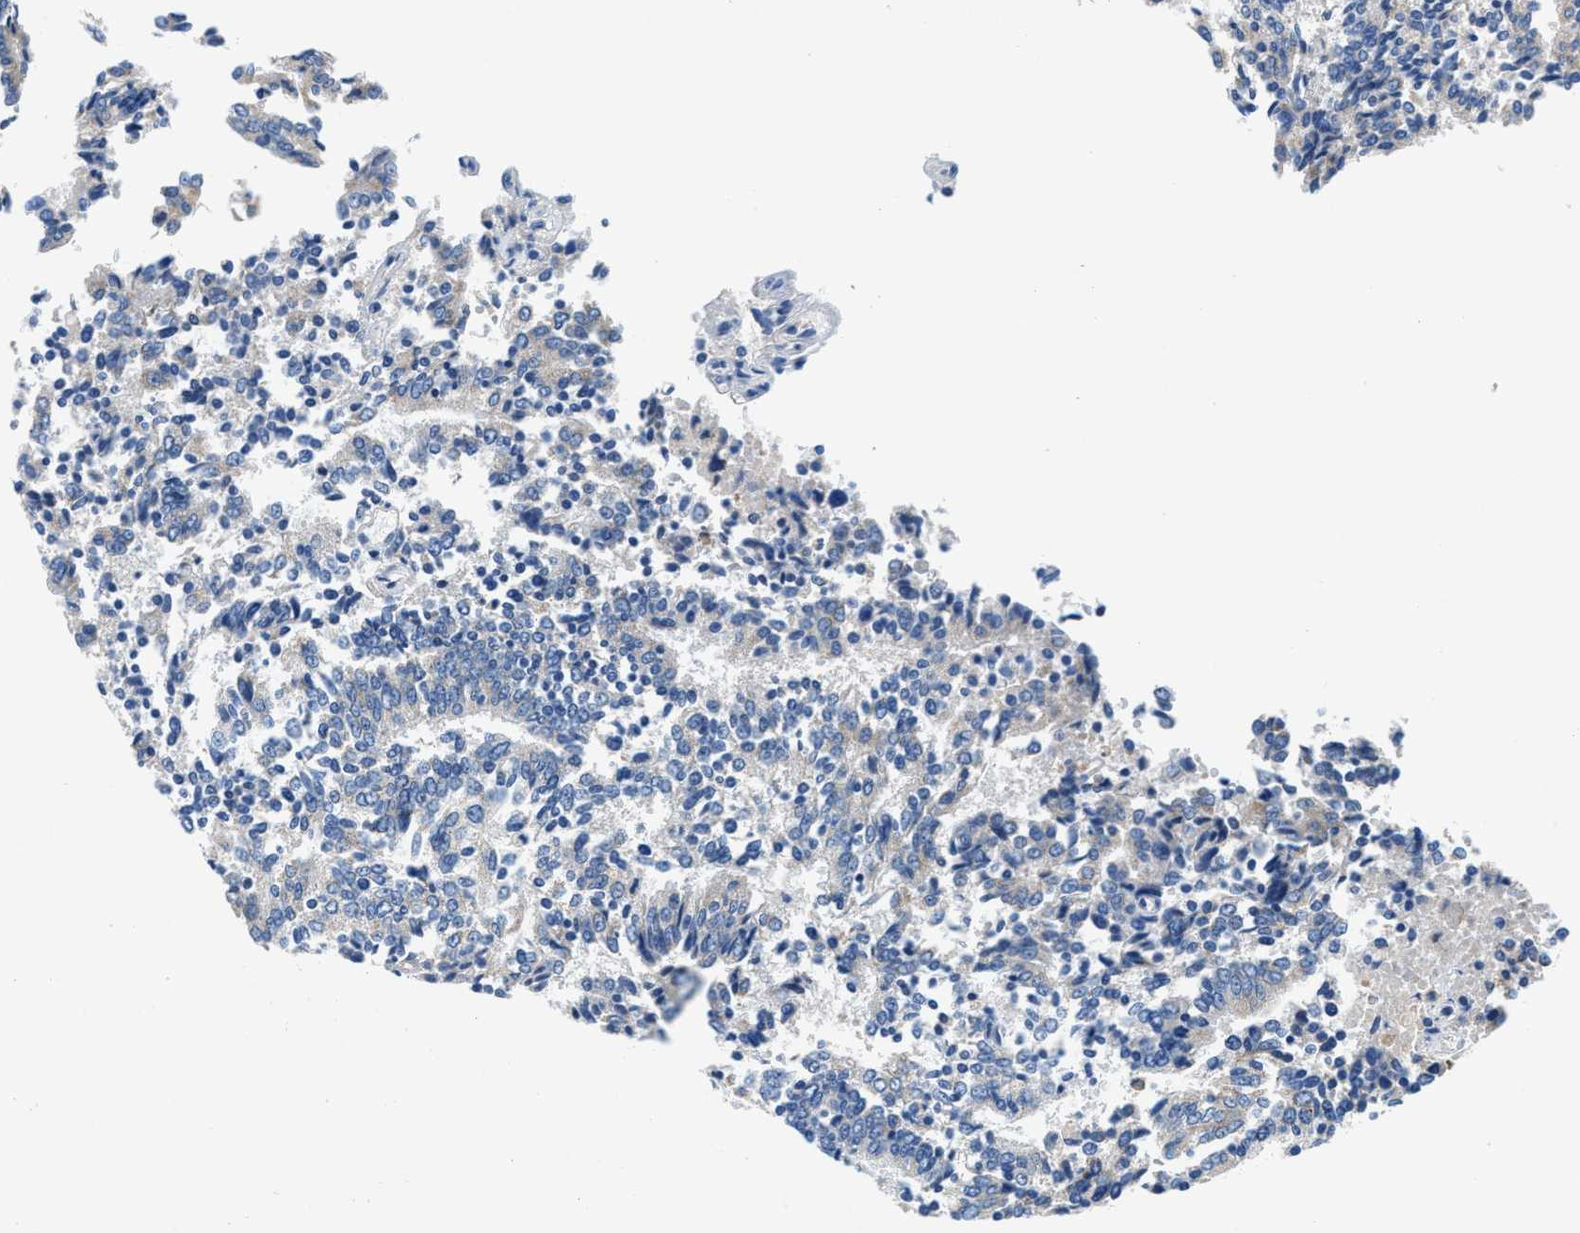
{"staining": {"intensity": "negative", "quantity": "none", "location": "none"}, "tissue": "prostate cancer", "cell_type": "Tumor cells", "image_type": "cancer", "snomed": [{"axis": "morphology", "description": "Normal tissue, NOS"}, {"axis": "morphology", "description": "Adenocarcinoma, High grade"}, {"axis": "topography", "description": "Prostate"}, {"axis": "topography", "description": "Seminal veicle"}], "caption": "Immunohistochemistry histopathology image of prostate cancer (high-grade adenocarcinoma) stained for a protein (brown), which reveals no staining in tumor cells. (Stains: DAB (3,3'-diaminobenzidine) IHC with hematoxylin counter stain, Microscopy: brightfield microscopy at high magnification).", "gene": "ADGRE3", "patient": {"sex": "male", "age": 55}}